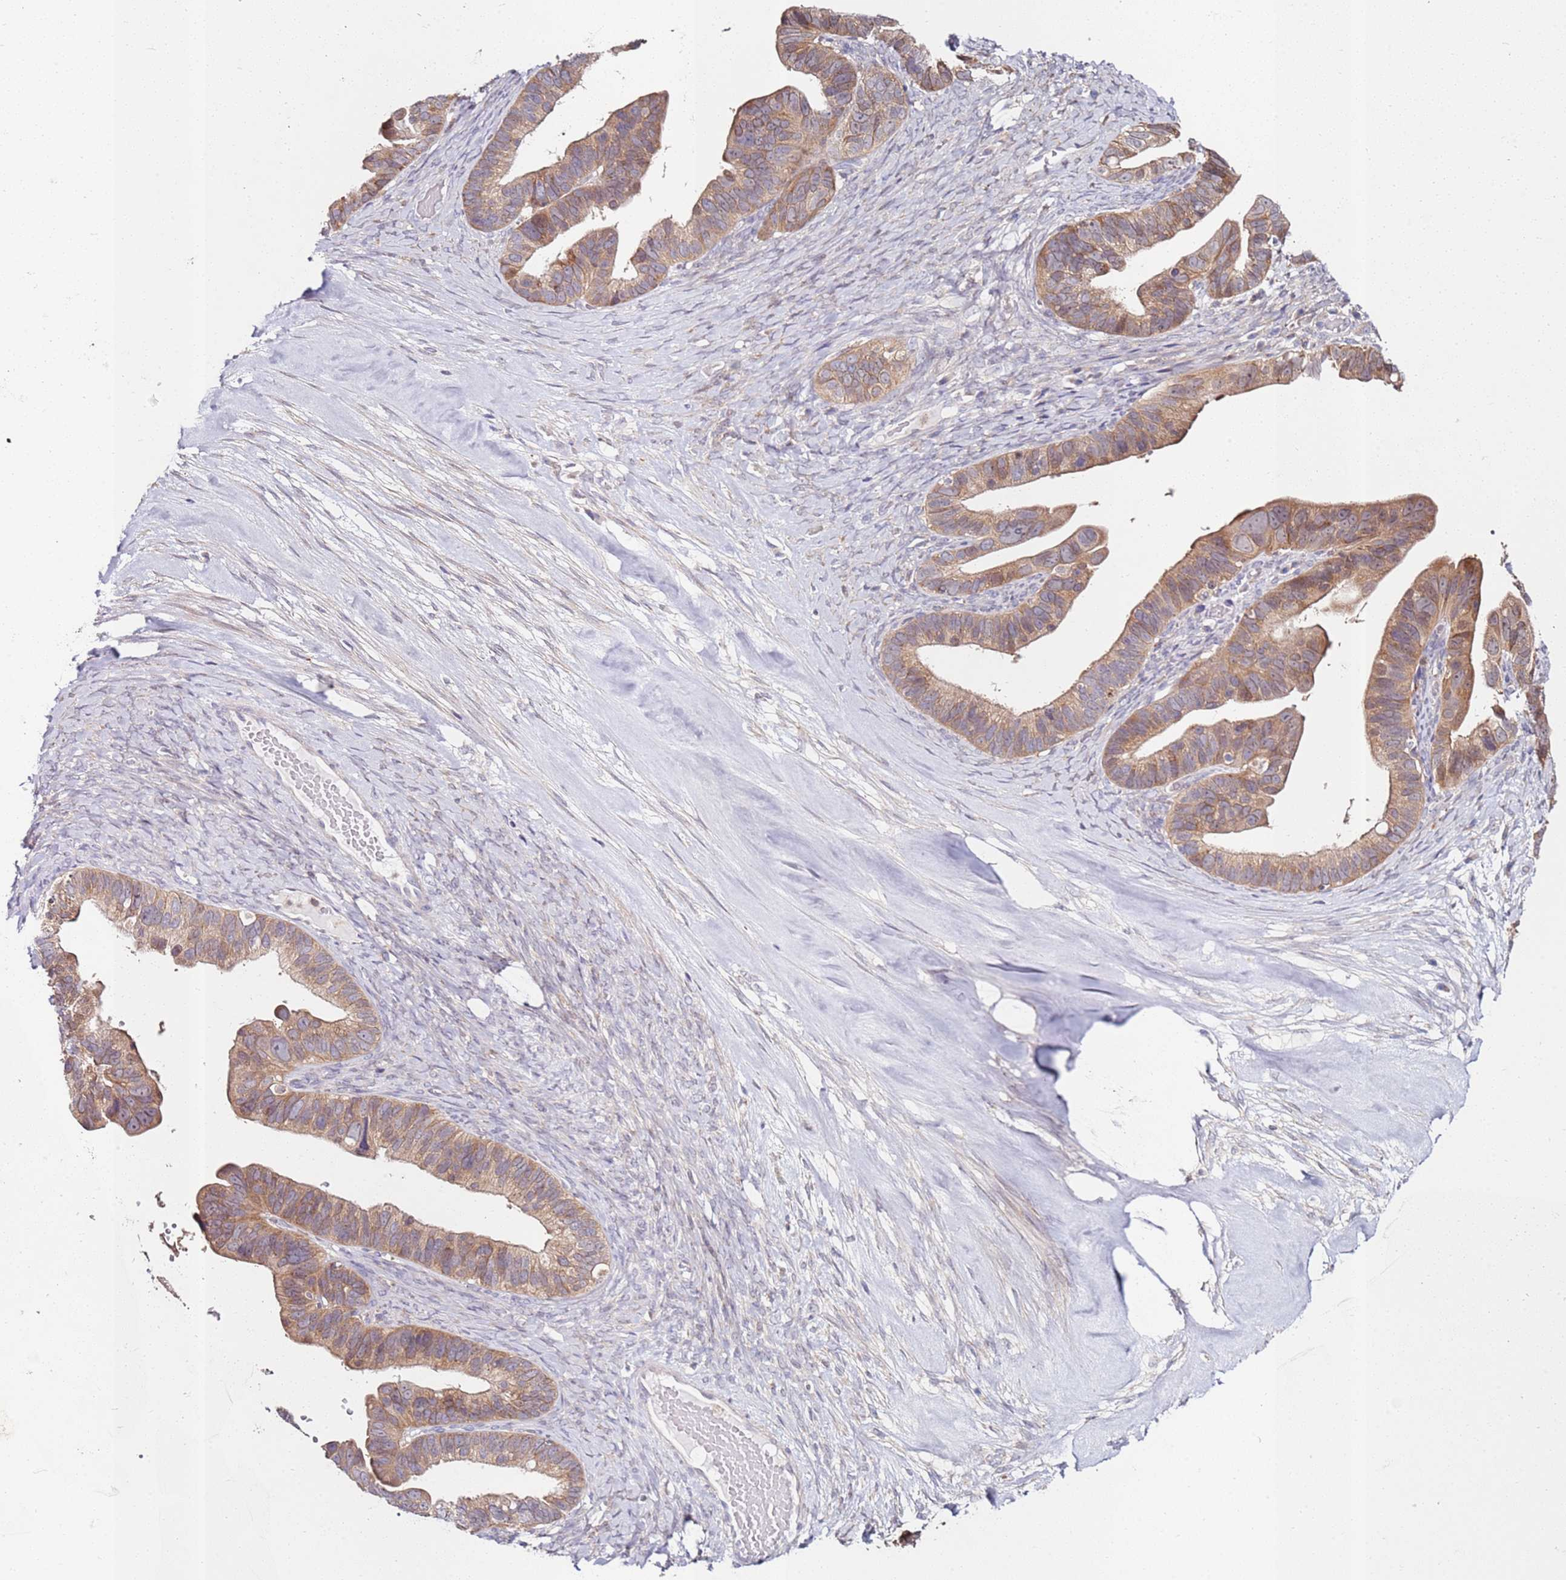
{"staining": {"intensity": "moderate", "quantity": ">75%", "location": "cytoplasmic/membranous"}, "tissue": "ovarian cancer", "cell_type": "Tumor cells", "image_type": "cancer", "snomed": [{"axis": "morphology", "description": "Cystadenocarcinoma, serous, NOS"}, {"axis": "topography", "description": "Ovary"}], "caption": "Ovarian cancer (serous cystadenocarcinoma) stained for a protein exhibits moderate cytoplasmic/membranous positivity in tumor cells. Nuclei are stained in blue.", "gene": "CNOT9", "patient": {"sex": "female", "age": 56}}